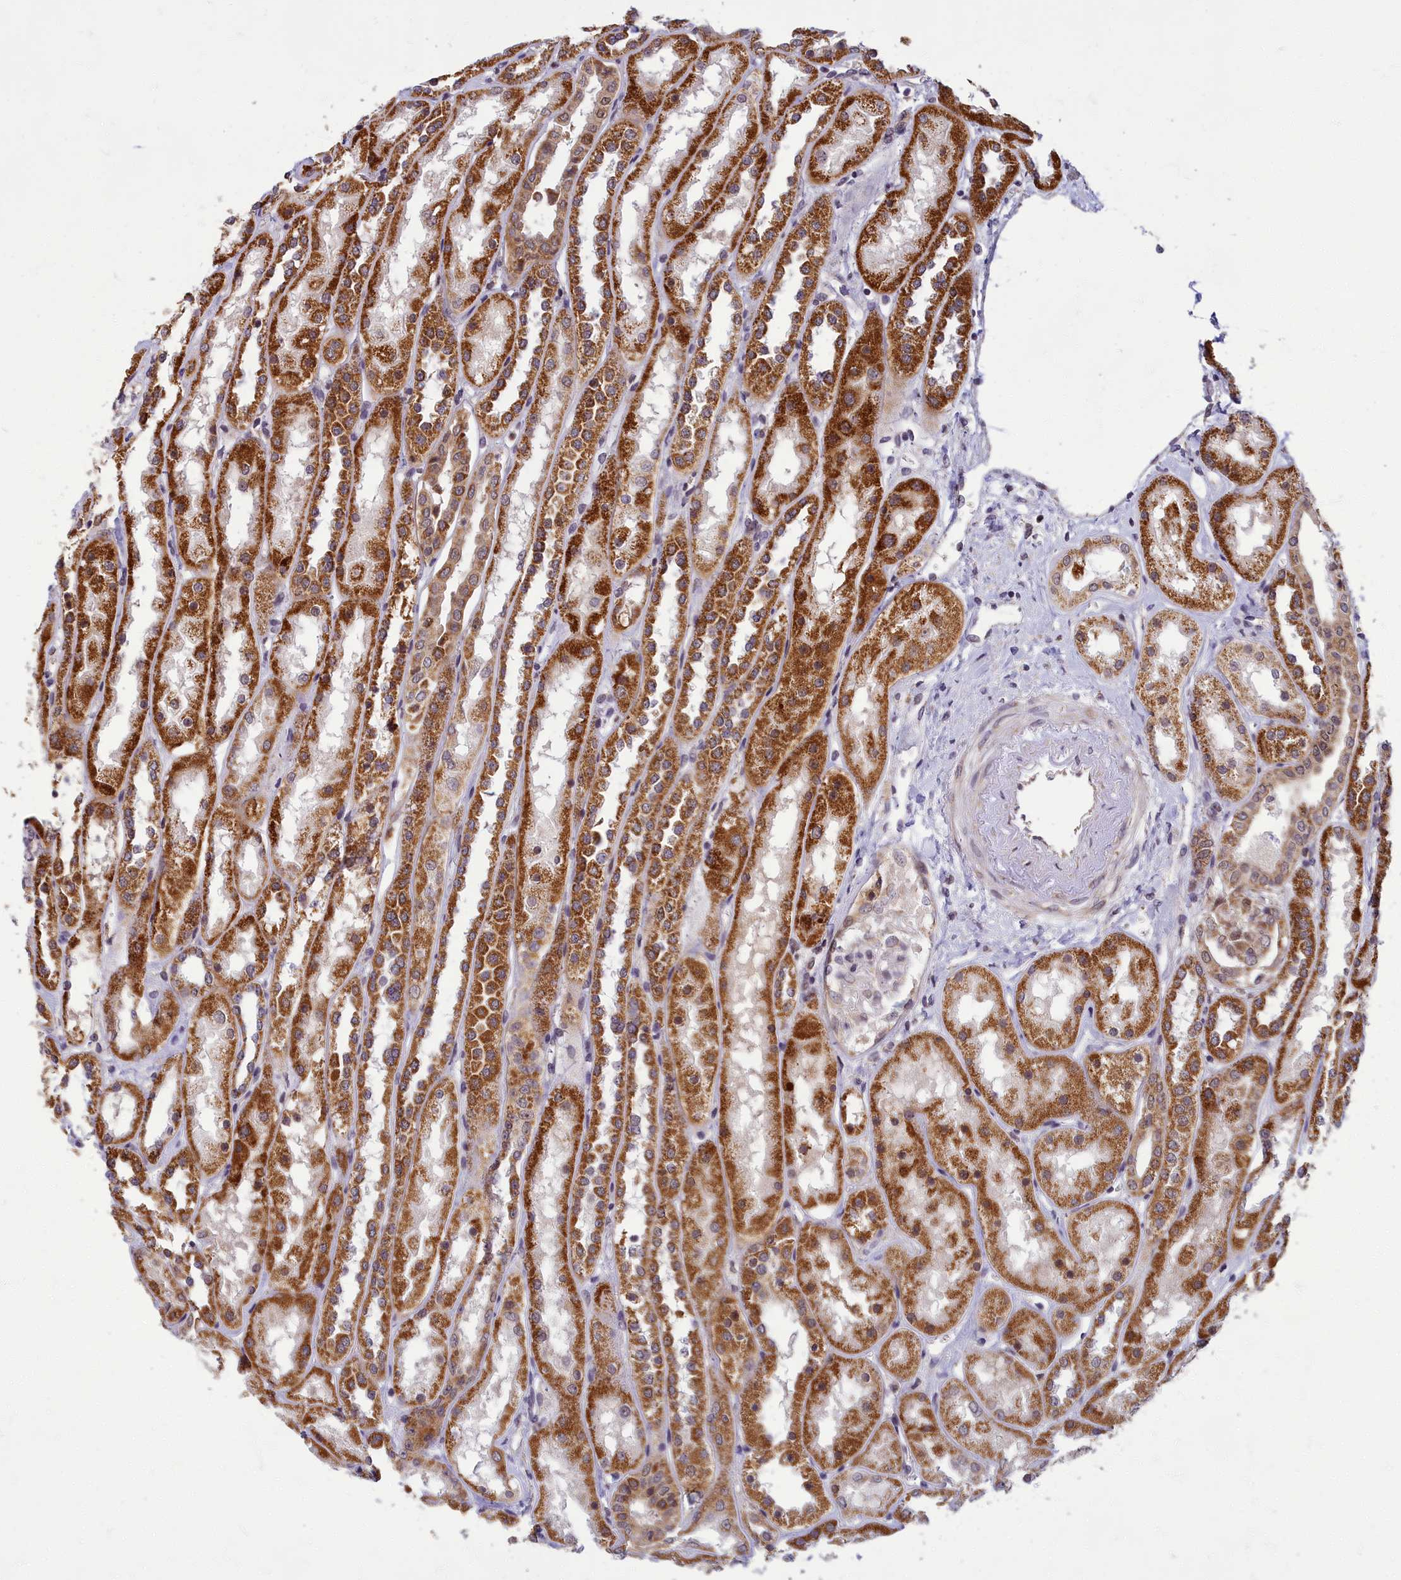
{"staining": {"intensity": "weak", "quantity": "<25%", "location": "nuclear"}, "tissue": "kidney", "cell_type": "Cells in glomeruli", "image_type": "normal", "snomed": [{"axis": "morphology", "description": "Normal tissue, NOS"}, {"axis": "topography", "description": "Kidney"}], "caption": "Cells in glomeruli are negative for protein expression in benign human kidney.", "gene": "EARS2", "patient": {"sex": "male", "age": 70}}